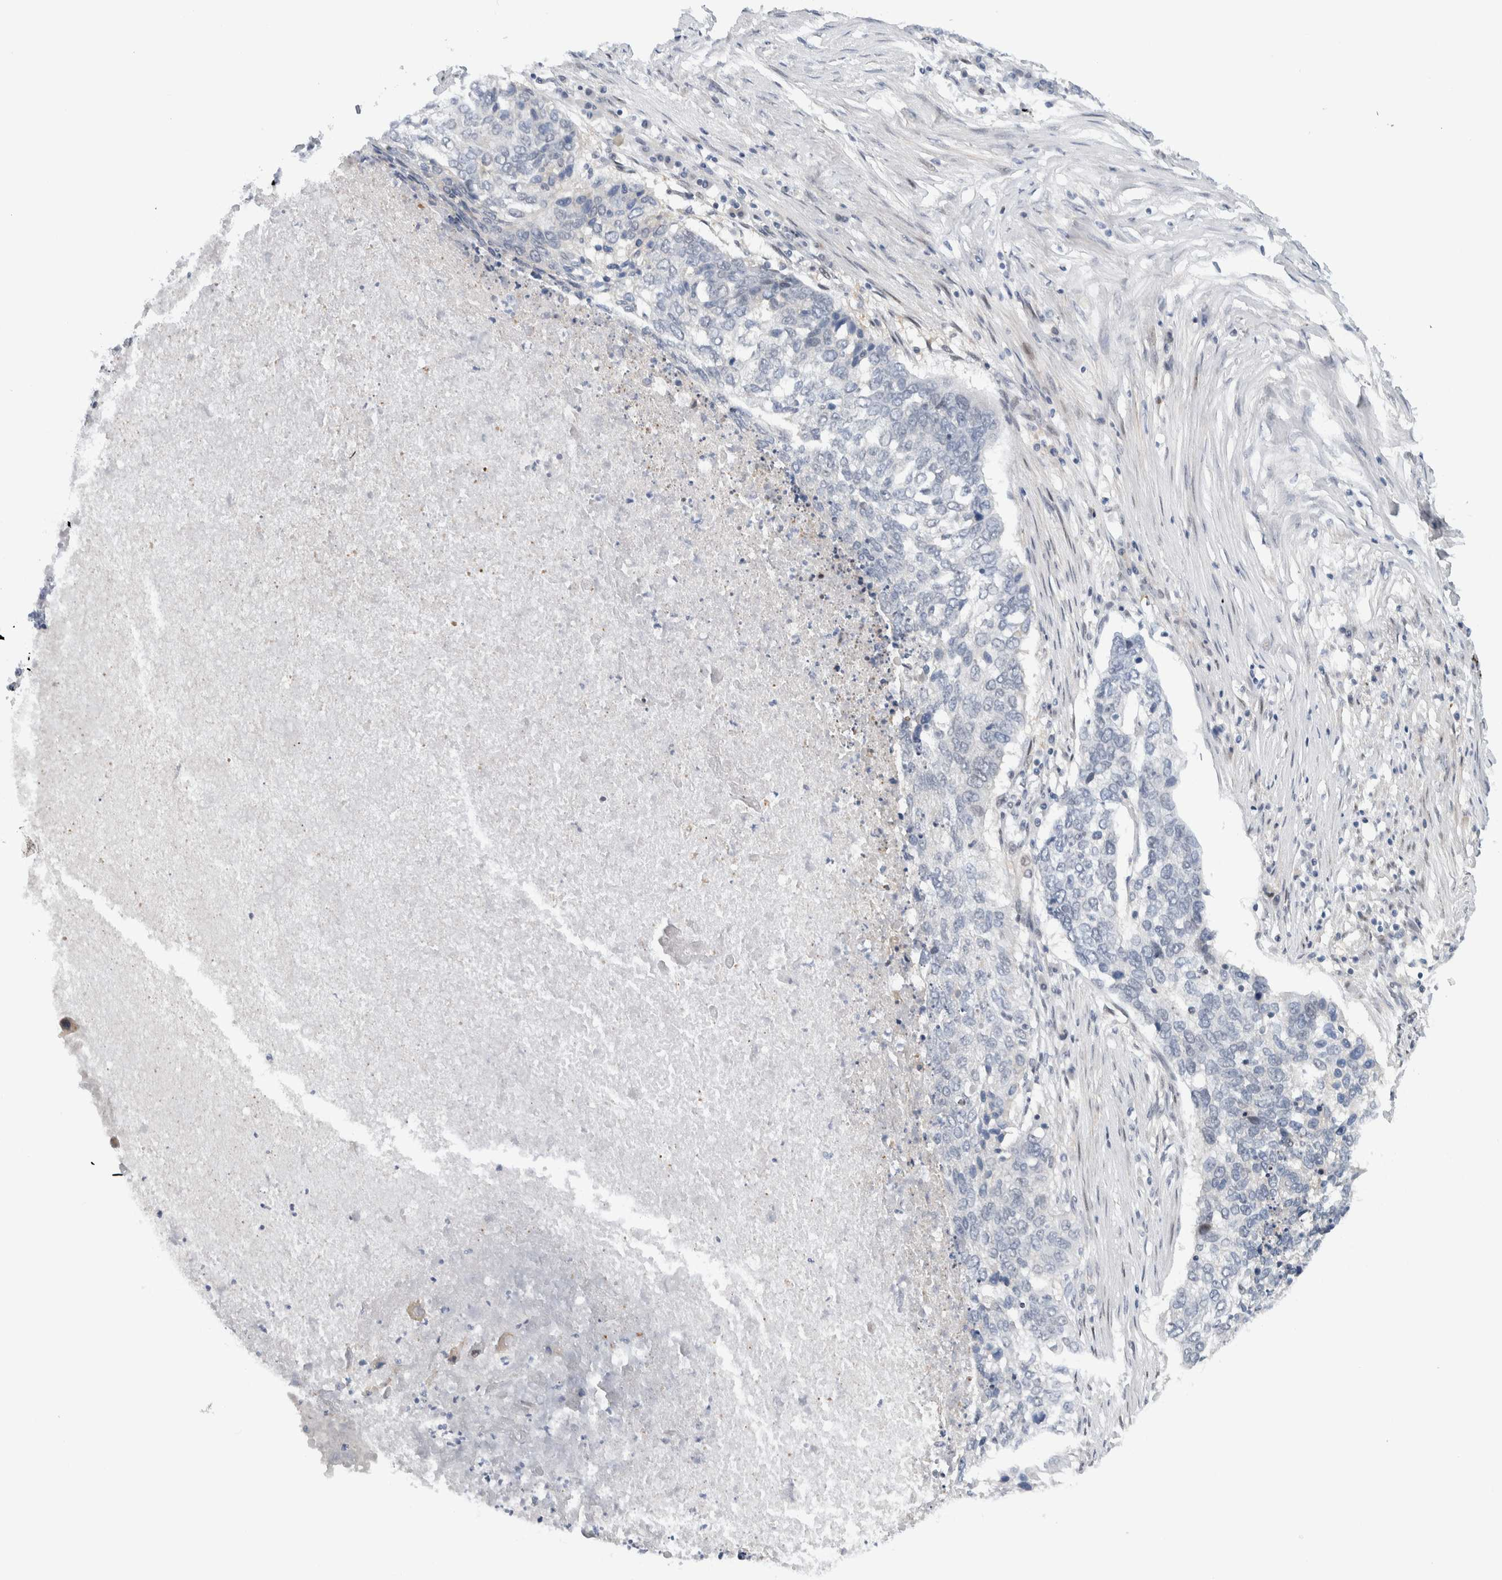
{"staining": {"intensity": "negative", "quantity": "none", "location": "none"}, "tissue": "lung cancer", "cell_type": "Tumor cells", "image_type": "cancer", "snomed": [{"axis": "morphology", "description": "Squamous cell carcinoma, NOS"}, {"axis": "topography", "description": "Lung"}], "caption": "Protein analysis of lung squamous cell carcinoma demonstrates no significant expression in tumor cells.", "gene": "NCR3LG1", "patient": {"sex": "female", "age": 63}}